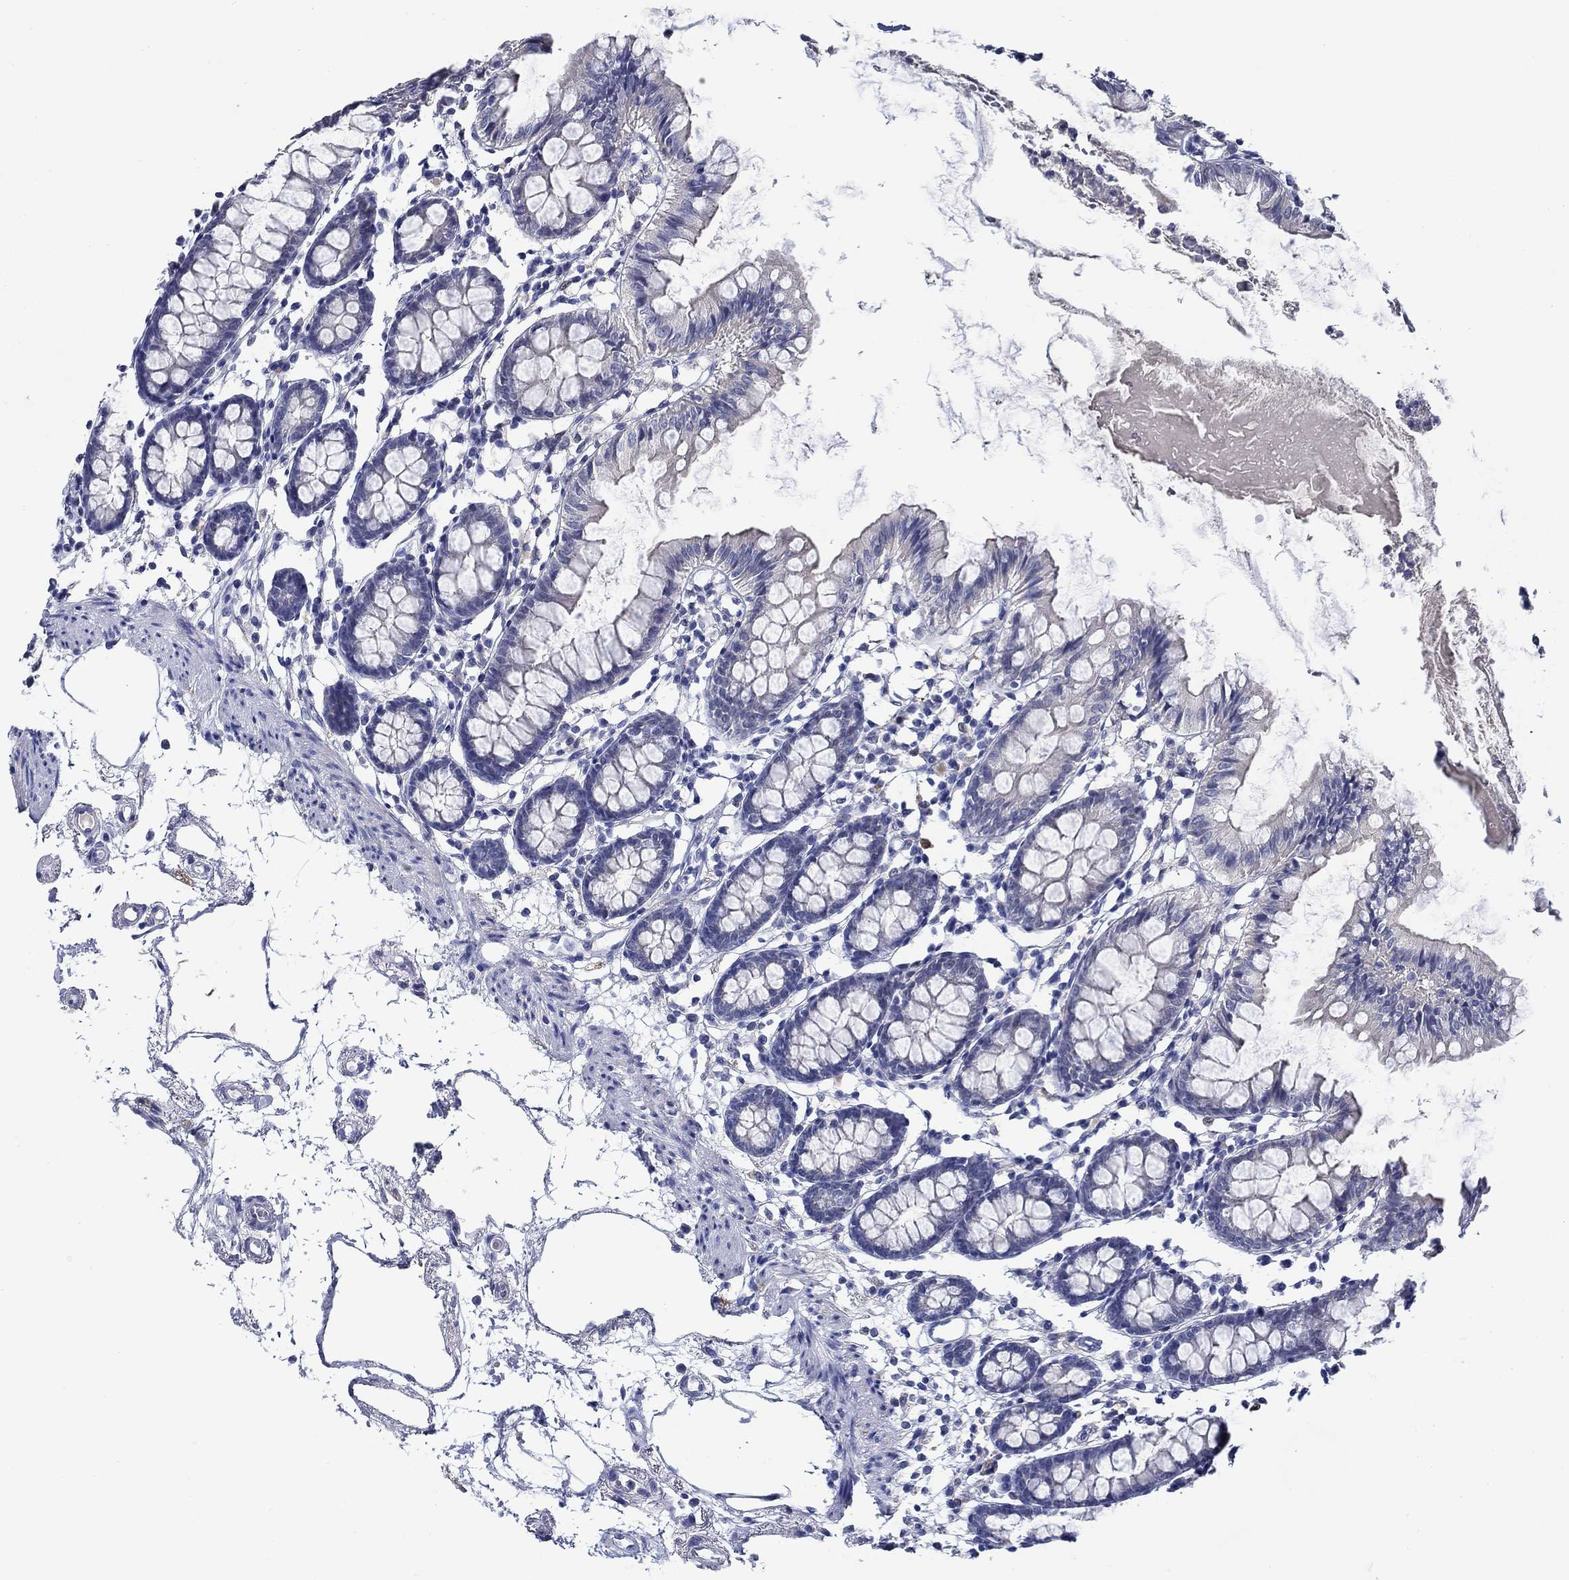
{"staining": {"intensity": "negative", "quantity": "none", "location": "none"}, "tissue": "colon", "cell_type": "Endothelial cells", "image_type": "normal", "snomed": [{"axis": "morphology", "description": "Normal tissue, NOS"}, {"axis": "topography", "description": "Colon"}], "caption": "IHC micrograph of unremarkable colon: human colon stained with DAB (3,3'-diaminobenzidine) displays no significant protein staining in endothelial cells. (Brightfield microscopy of DAB immunohistochemistry at high magnification).", "gene": "MC2R", "patient": {"sex": "female", "age": 84}}